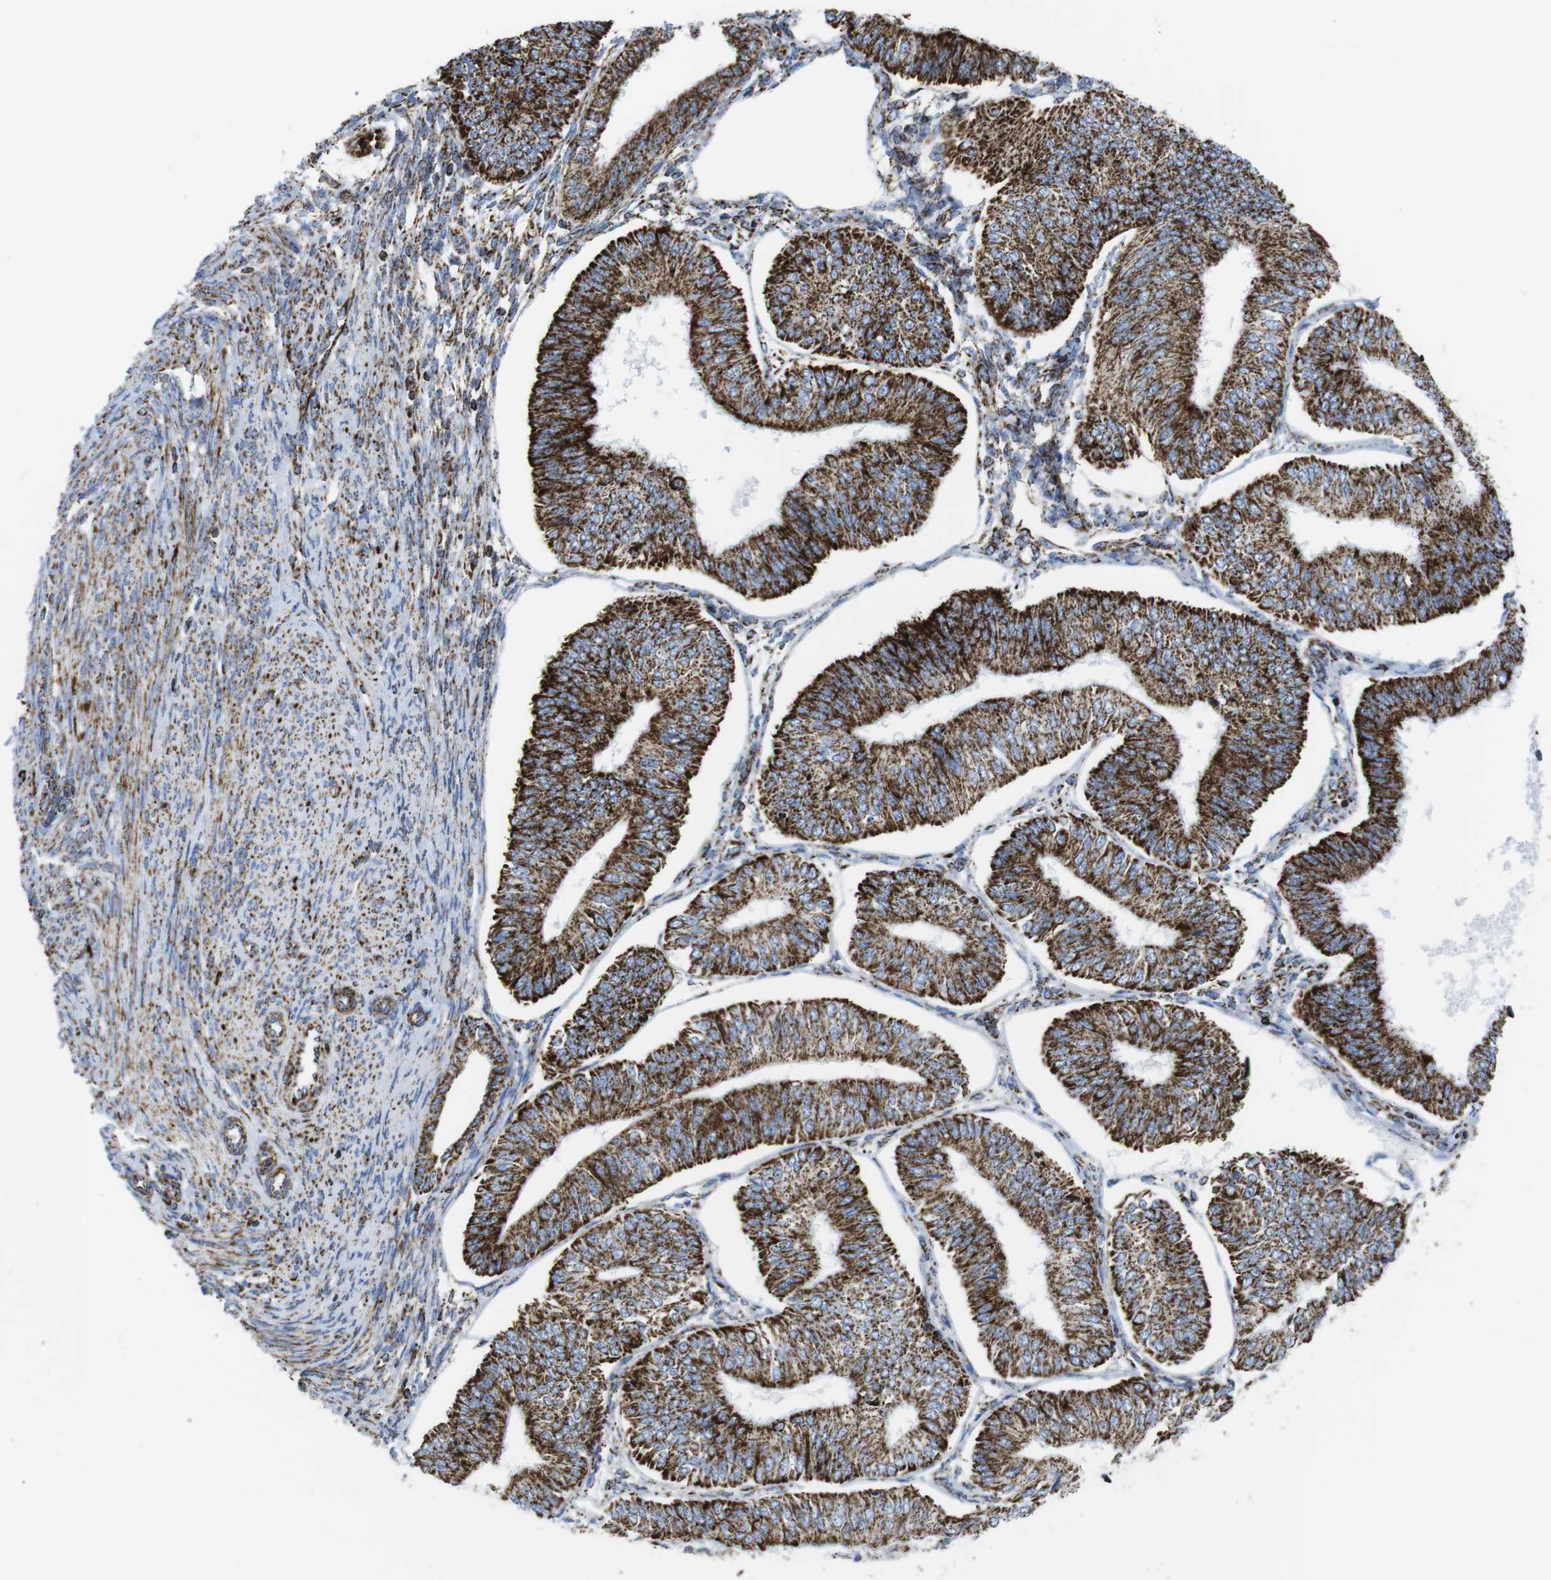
{"staining": {"intensity": "strong", "quantity": ">75%", "location": "cytoplasmic/membranous"}, "tissue": "endometrial cancer", "cell_type": "Tumor cells", "image_type": "cancer", "snomed": [{"axis": "morphology", "description": "Adenocarcinoma, NOS"}, {"axis": "topography", "description": "Endometrium"}], "caption": "Tumor cells exhibit strong cytoplasmic/membranous expression in approximately >75% of cells in endometrial cancer.", "gene": "ATP5PO", "patient": {"sex": "female", "age": 58}}